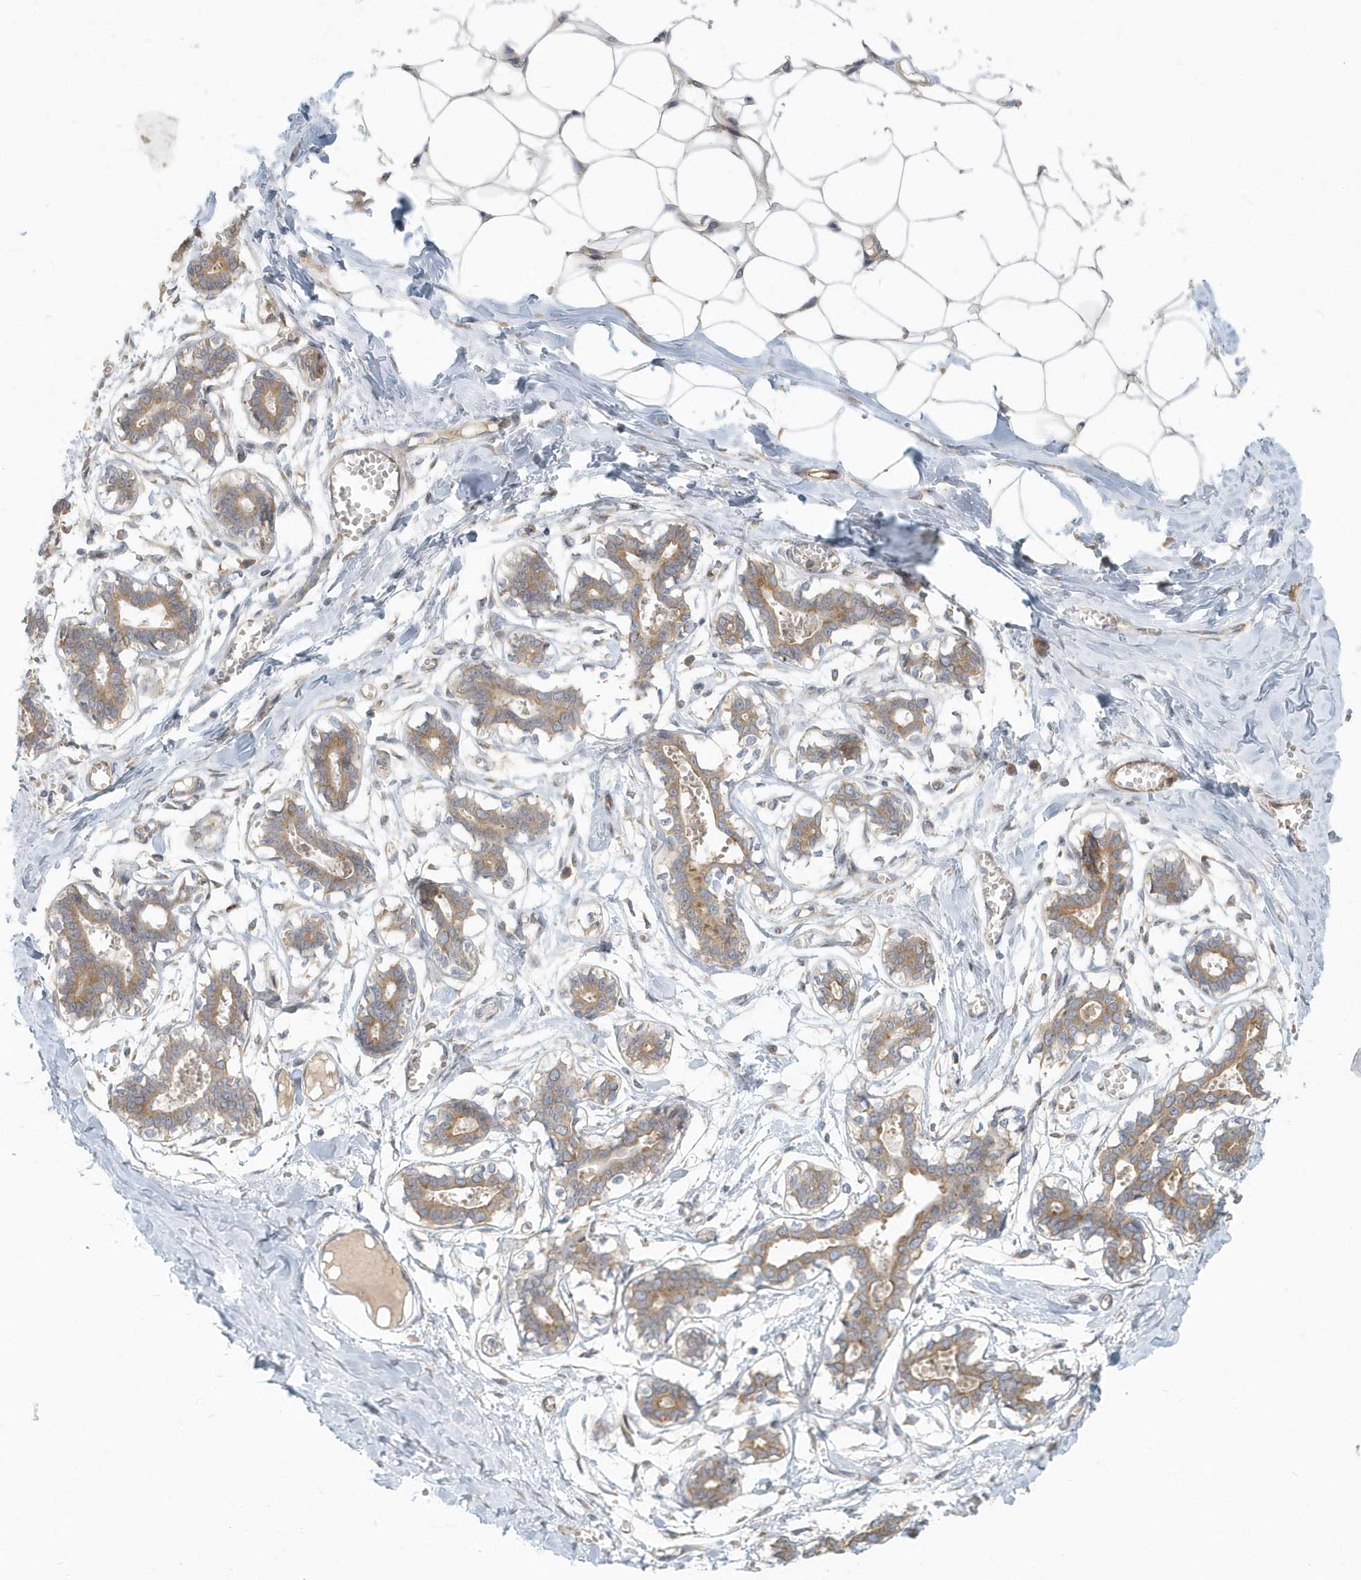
{"staining": {"intensity": "weak", "quantity": ">75%", "location": "cytoplasmic/membranous"}, "tissue": "breast", "cell_type": "Adipocytes", "image_type": "normal", "snomed": [{"axis": "morphology", "description": "Normal tissue, NOS"}, {"axis": "topography", "description": "Breast"}], "caption": "Brown immunohistochemical staining in normal breast demonstrates weak cytoplasmic/membranous positivity in about >75% of adipocytes. The protein is shown in brown color, while the nuclei are stained blue.", "gene": "NAPB", "patient": {"sex": "female", "age": 27}}